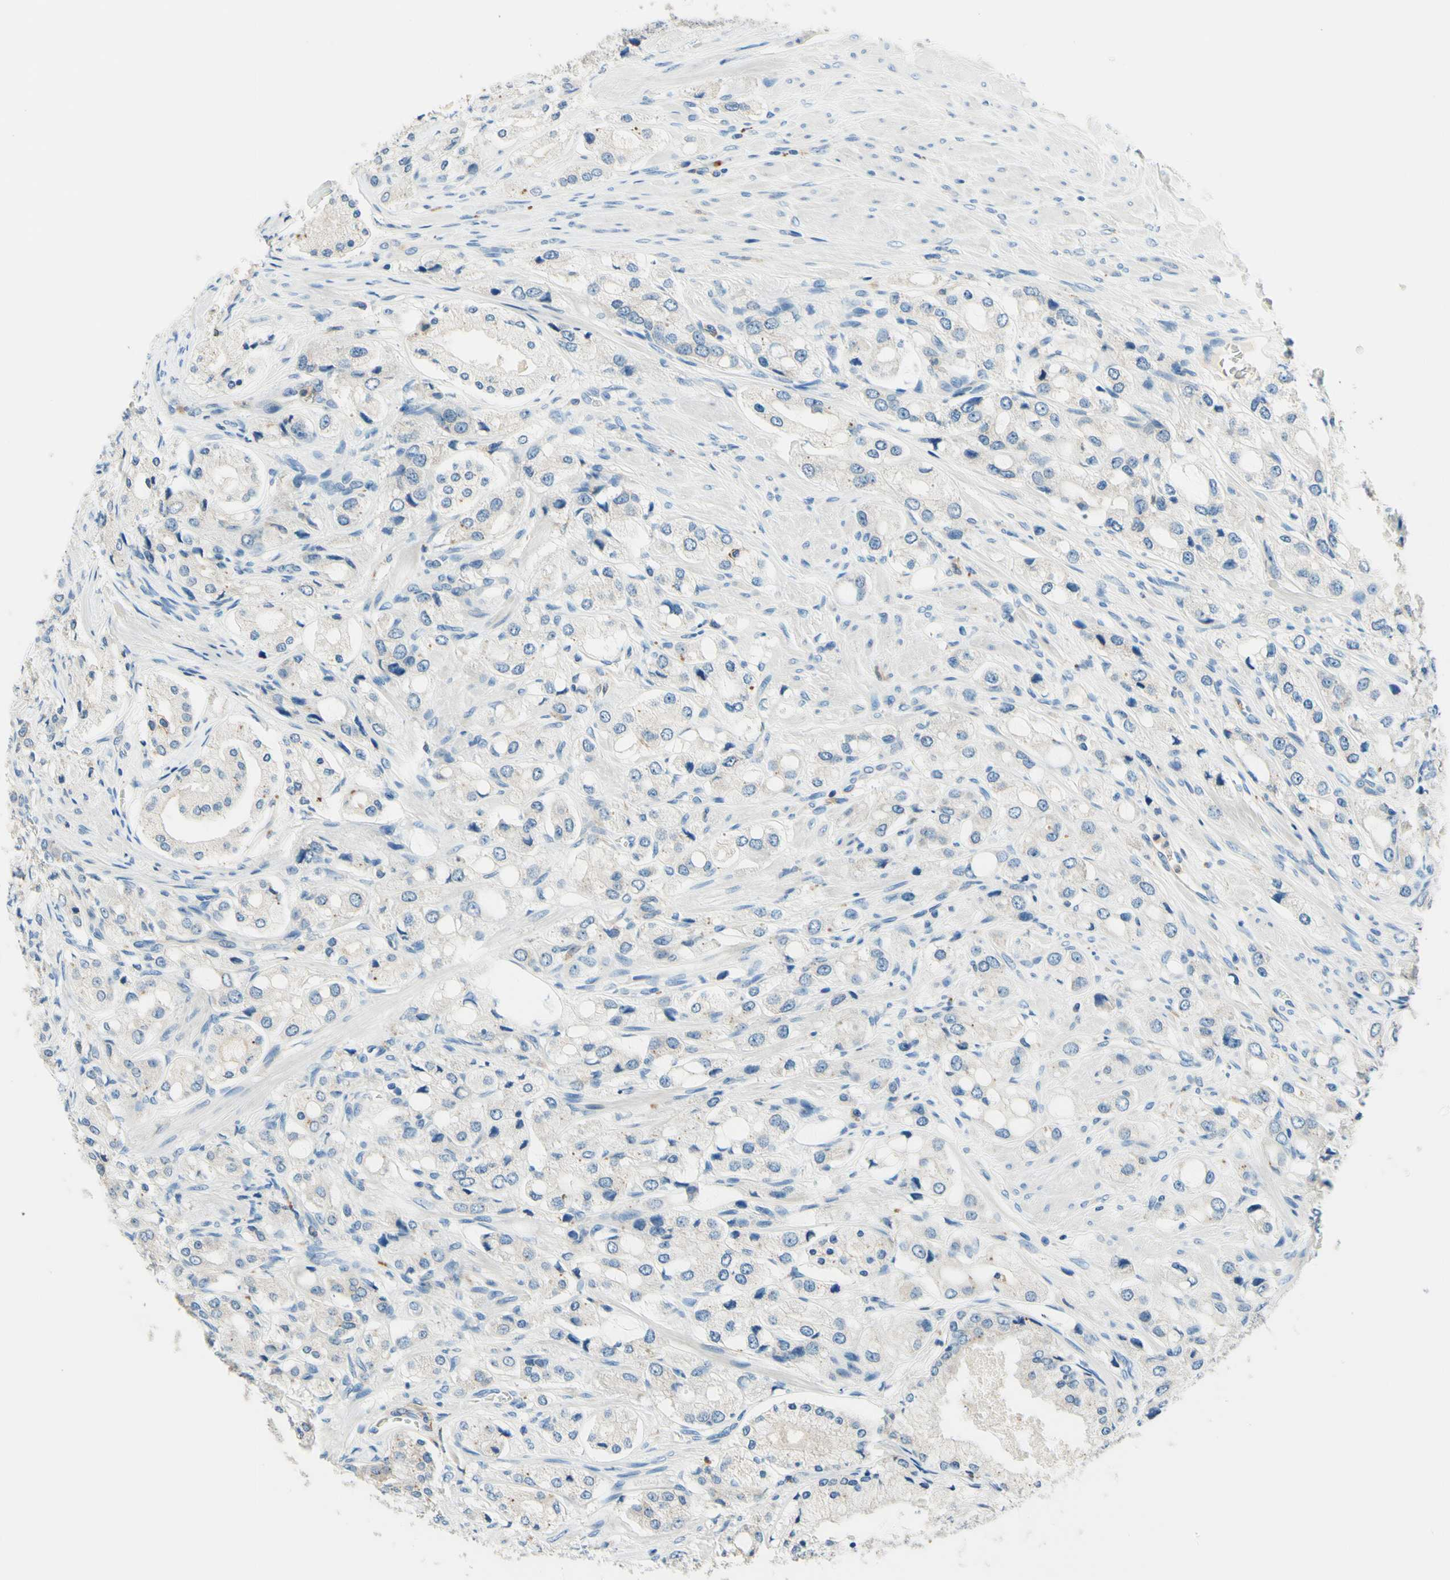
{"staining": {"intensity": "negative", "quantity": "none", "location": "none"}, "tissue": "prostate cancer", "cell_type": "Tumor cells", "image_type": "cancer", "snomed": [{"axis": "morphology", "description": "Adenocarcinoma, High grade"}, {"axis": "topography", "description": "Prostate"}], "caption": "Immunohistochemistry micrograph of neoplastic tissue: human prostate cancer (adenocarcinoma (high-grade)) stained with DAB (3,3'-diaminobenzidine) exhibits no significant protein staining in tumor cells.", "gene": "SIGLEC9", "patient": {"sex": "male", "age": 65}}